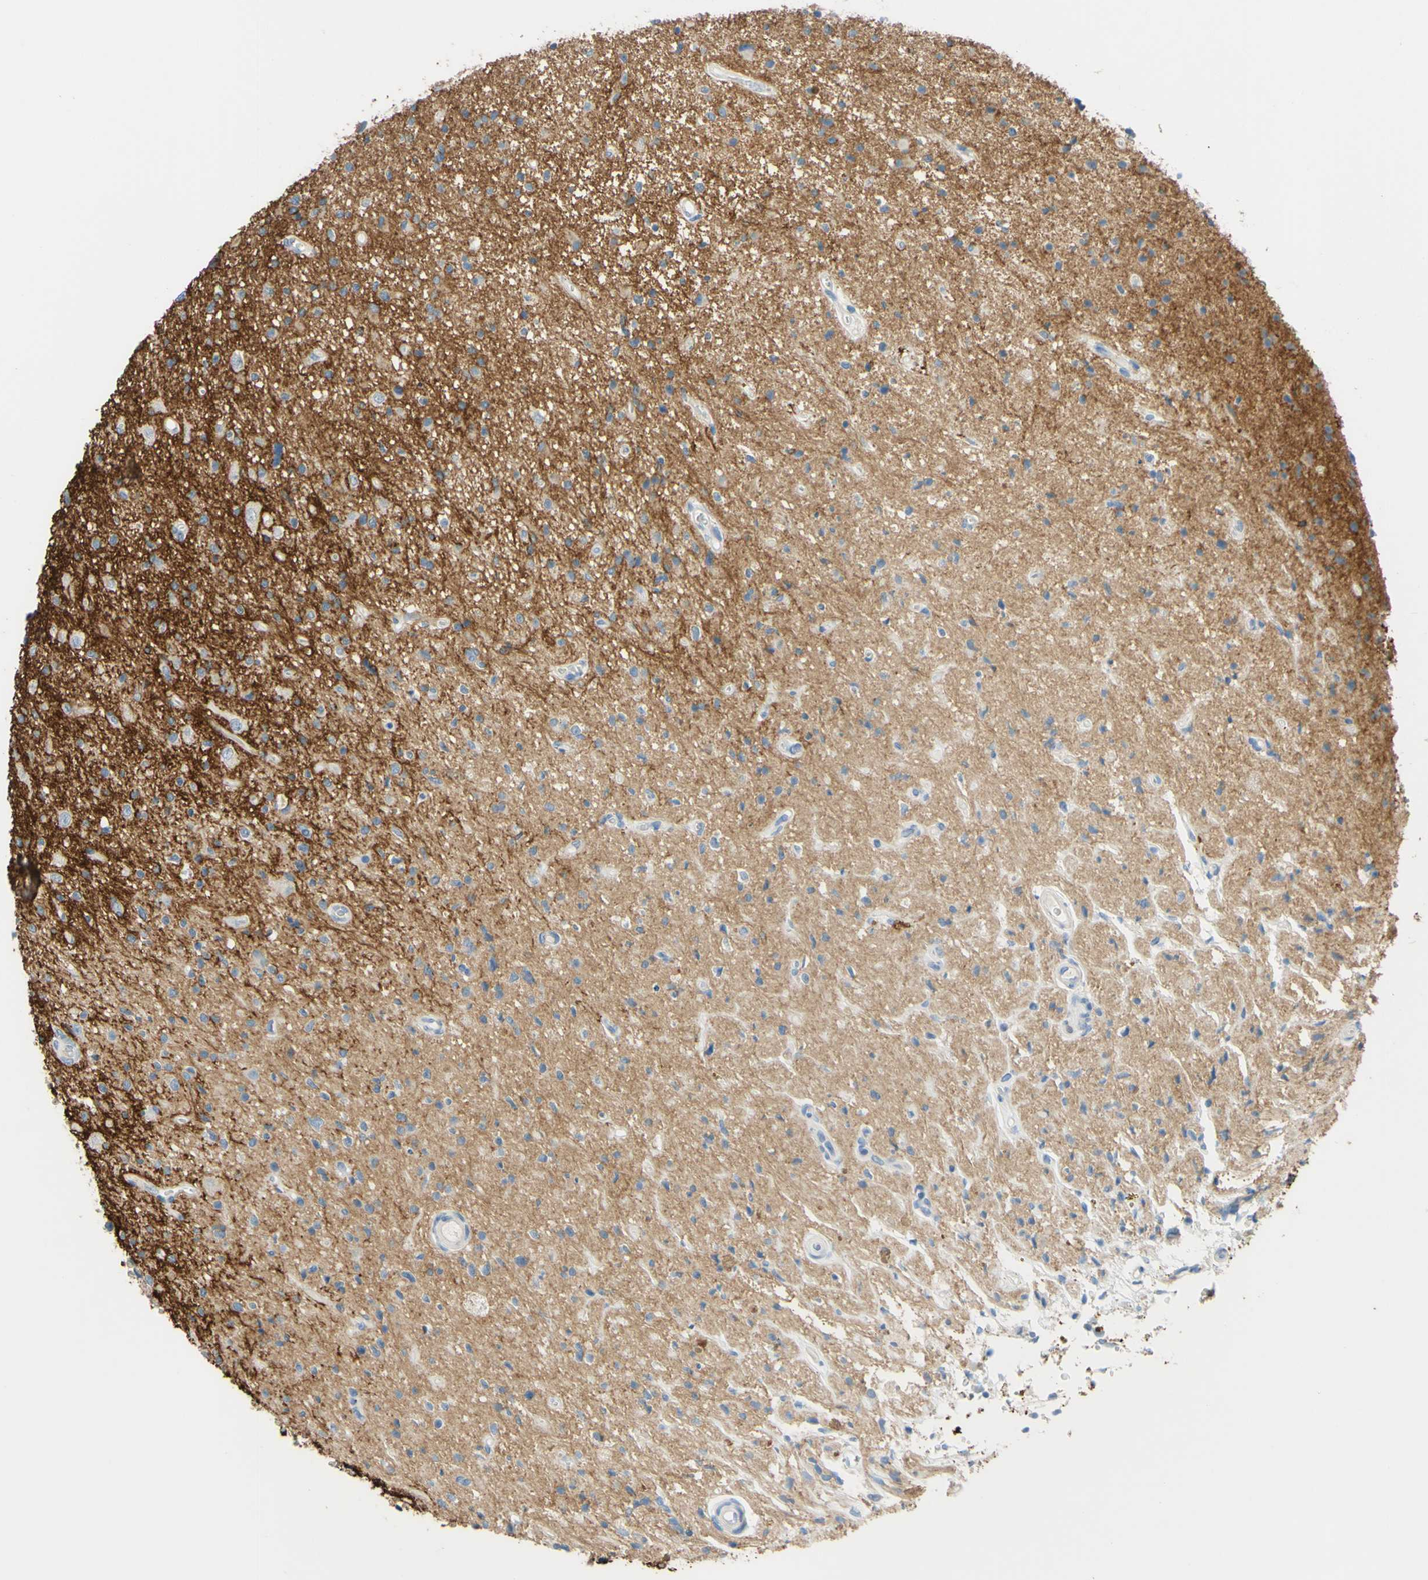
{"staining": {"intensity": "negative", "quantity": "none", "location": "none"}, "tissue": "glioma", "cell_type": "Tumor cells", "image_type": "cancer", "snomed": [{"axis": "morphology", "description": "Glioma, malignant, High grade"}, {"axis": "topography", "description": "Brain"}], "caption": "Protein analysis of malignant glioma (high-grade) displays no significant expression in tumor cells.", "gene": "SLC1A2", "patient": {"sex": "male", "age": 33}}